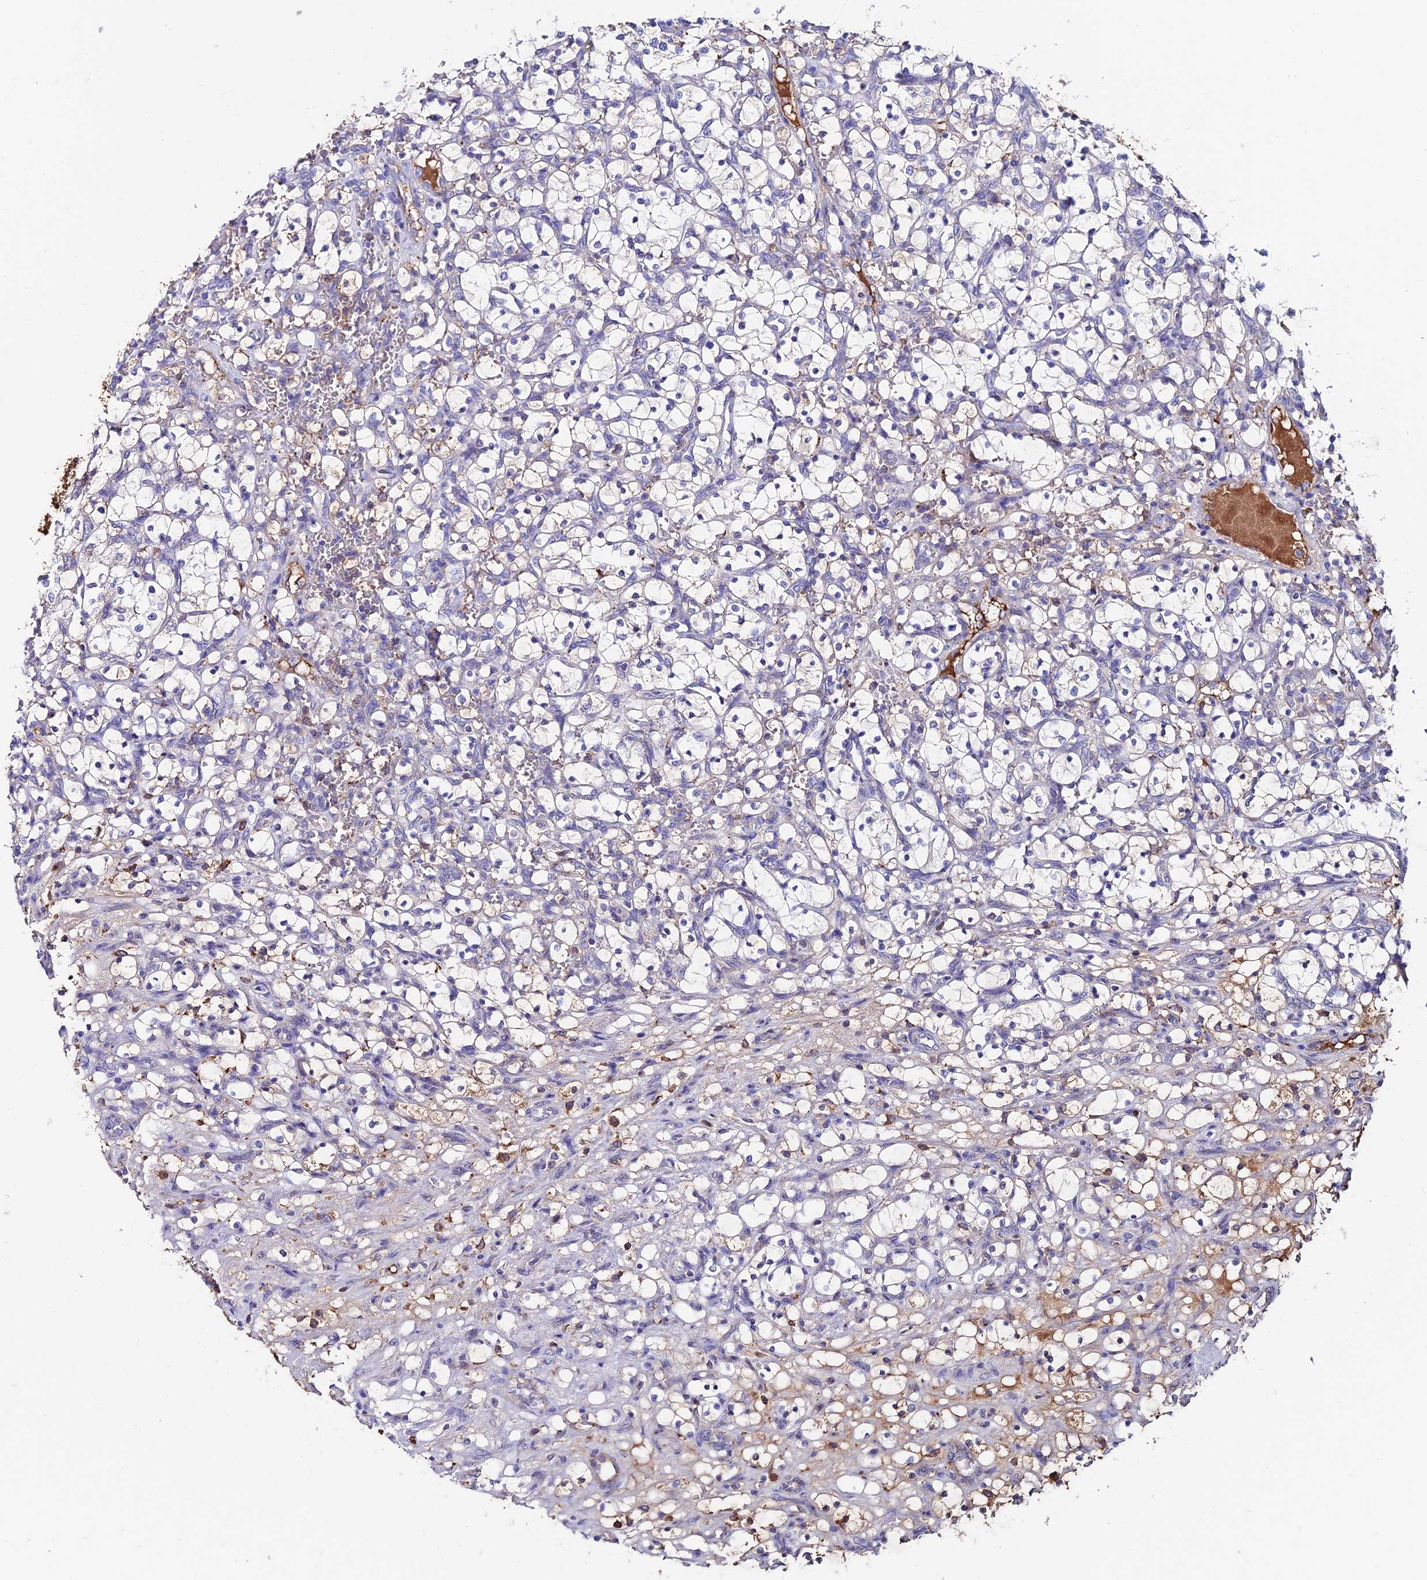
{"staining": {"intensity": "negative", "quantity": "none", "location": "none"}, "tissue": "renal cancer", "cell_type": "Tumor cells", "image_type": "cancer", "snomed": [{"axis": "morphology", "description": "Adenocarcinoma, NOS"}, {"axis": "topography", "description": "Kidney"}], "caption": "Adenocarcinoma (renal) stained for a protein using immunohistochemistry displays no positivity tumor cells.", "gene": "SLC25A16", "patient": {"sex": "female", "age": 69}}